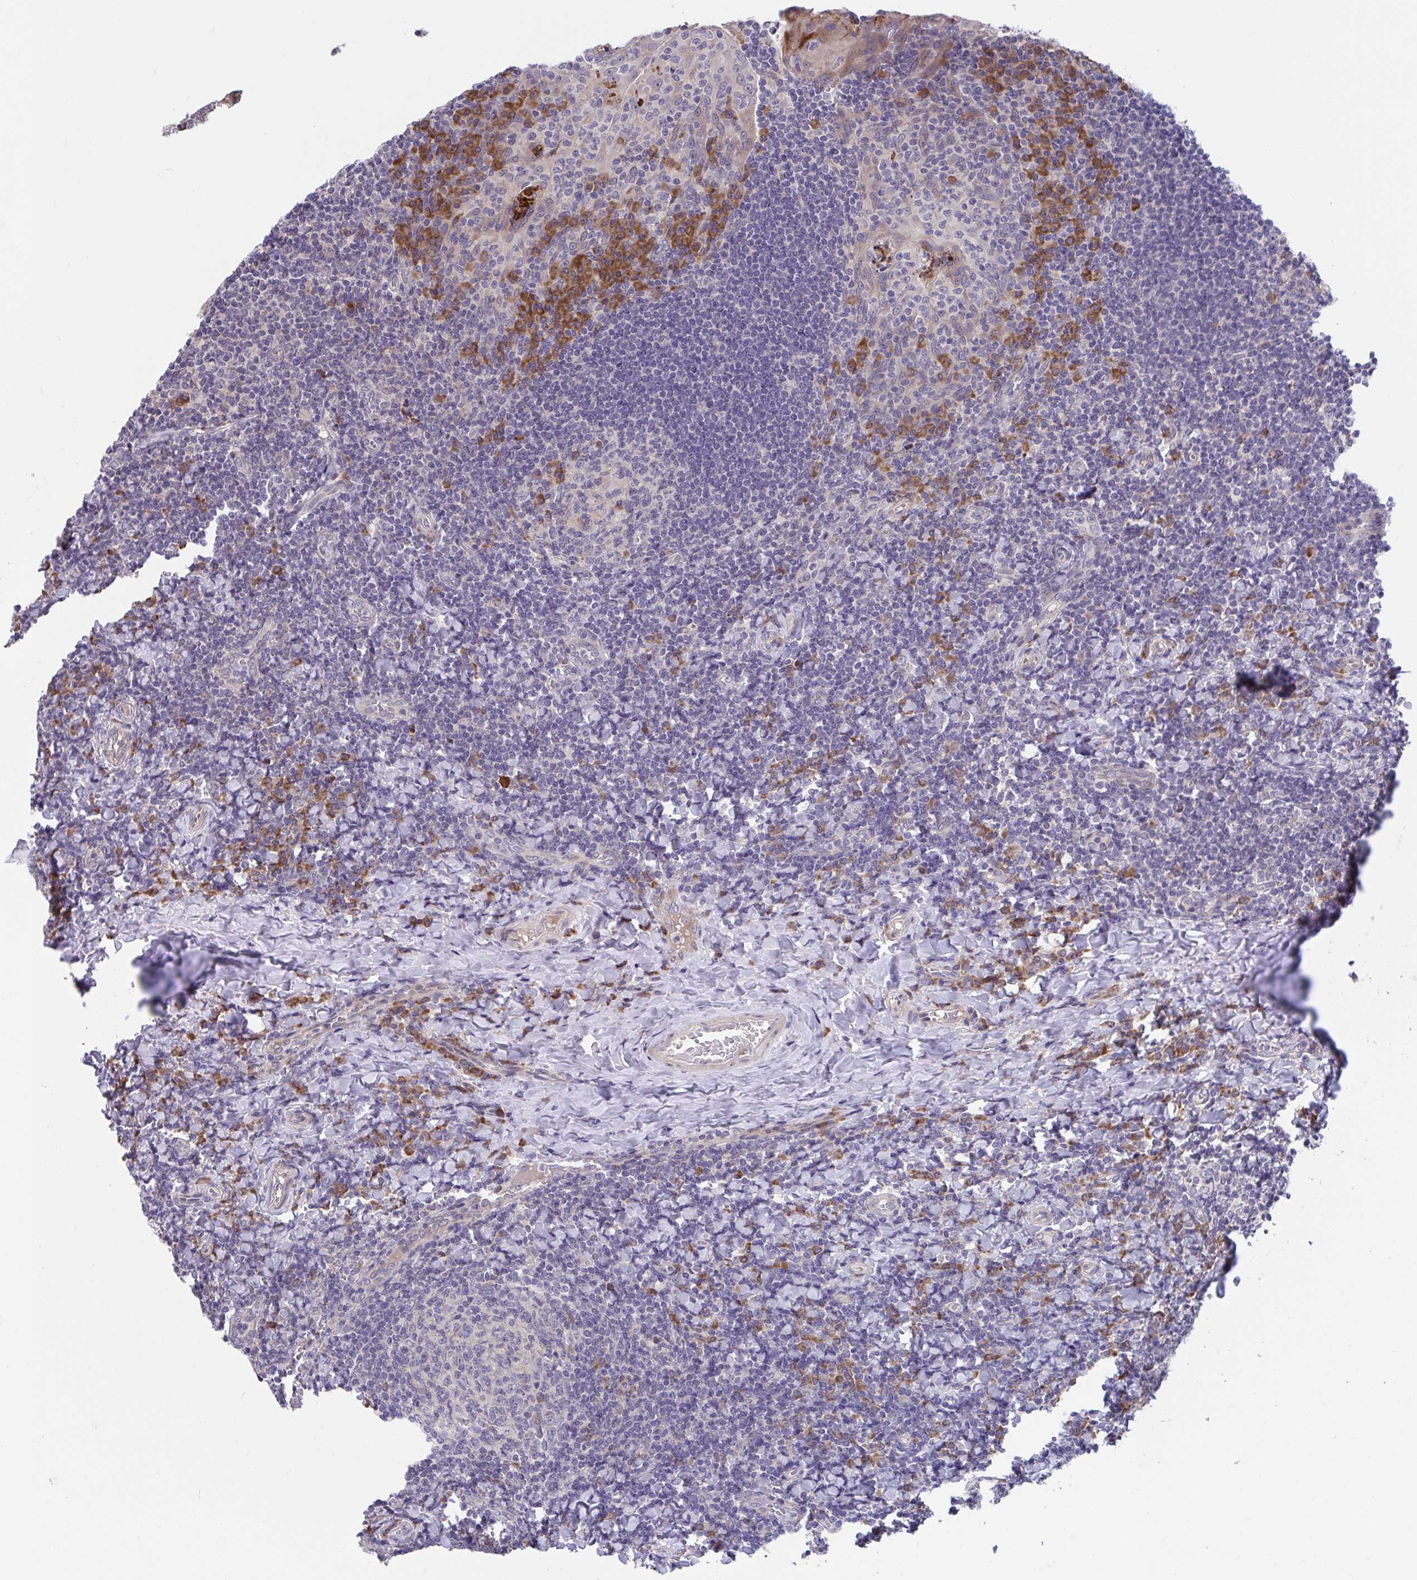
{"staining": {"intensity": "strong", "quantity": "<25%", "location": "cytoplasmic/membranous"}, "tissue": "tonsil", "cell_type": "Germinal center cells", "image_type": "normal", "snomed": [{"axis": "morphology", "description": "Normal tissue, NOS"}, {"axis": "topography", "description": "Tonsil"}], "caption": "Tonsil stained with DAB immunohistochemistry reveals medium levels of strong cytoplasmic/membranous staining in about <25% of germinal center cells. (IHC, brightfield microscopy, high magnification).", "gene": "SUSD4", "patient": {"sex": "male", "age": 17}}